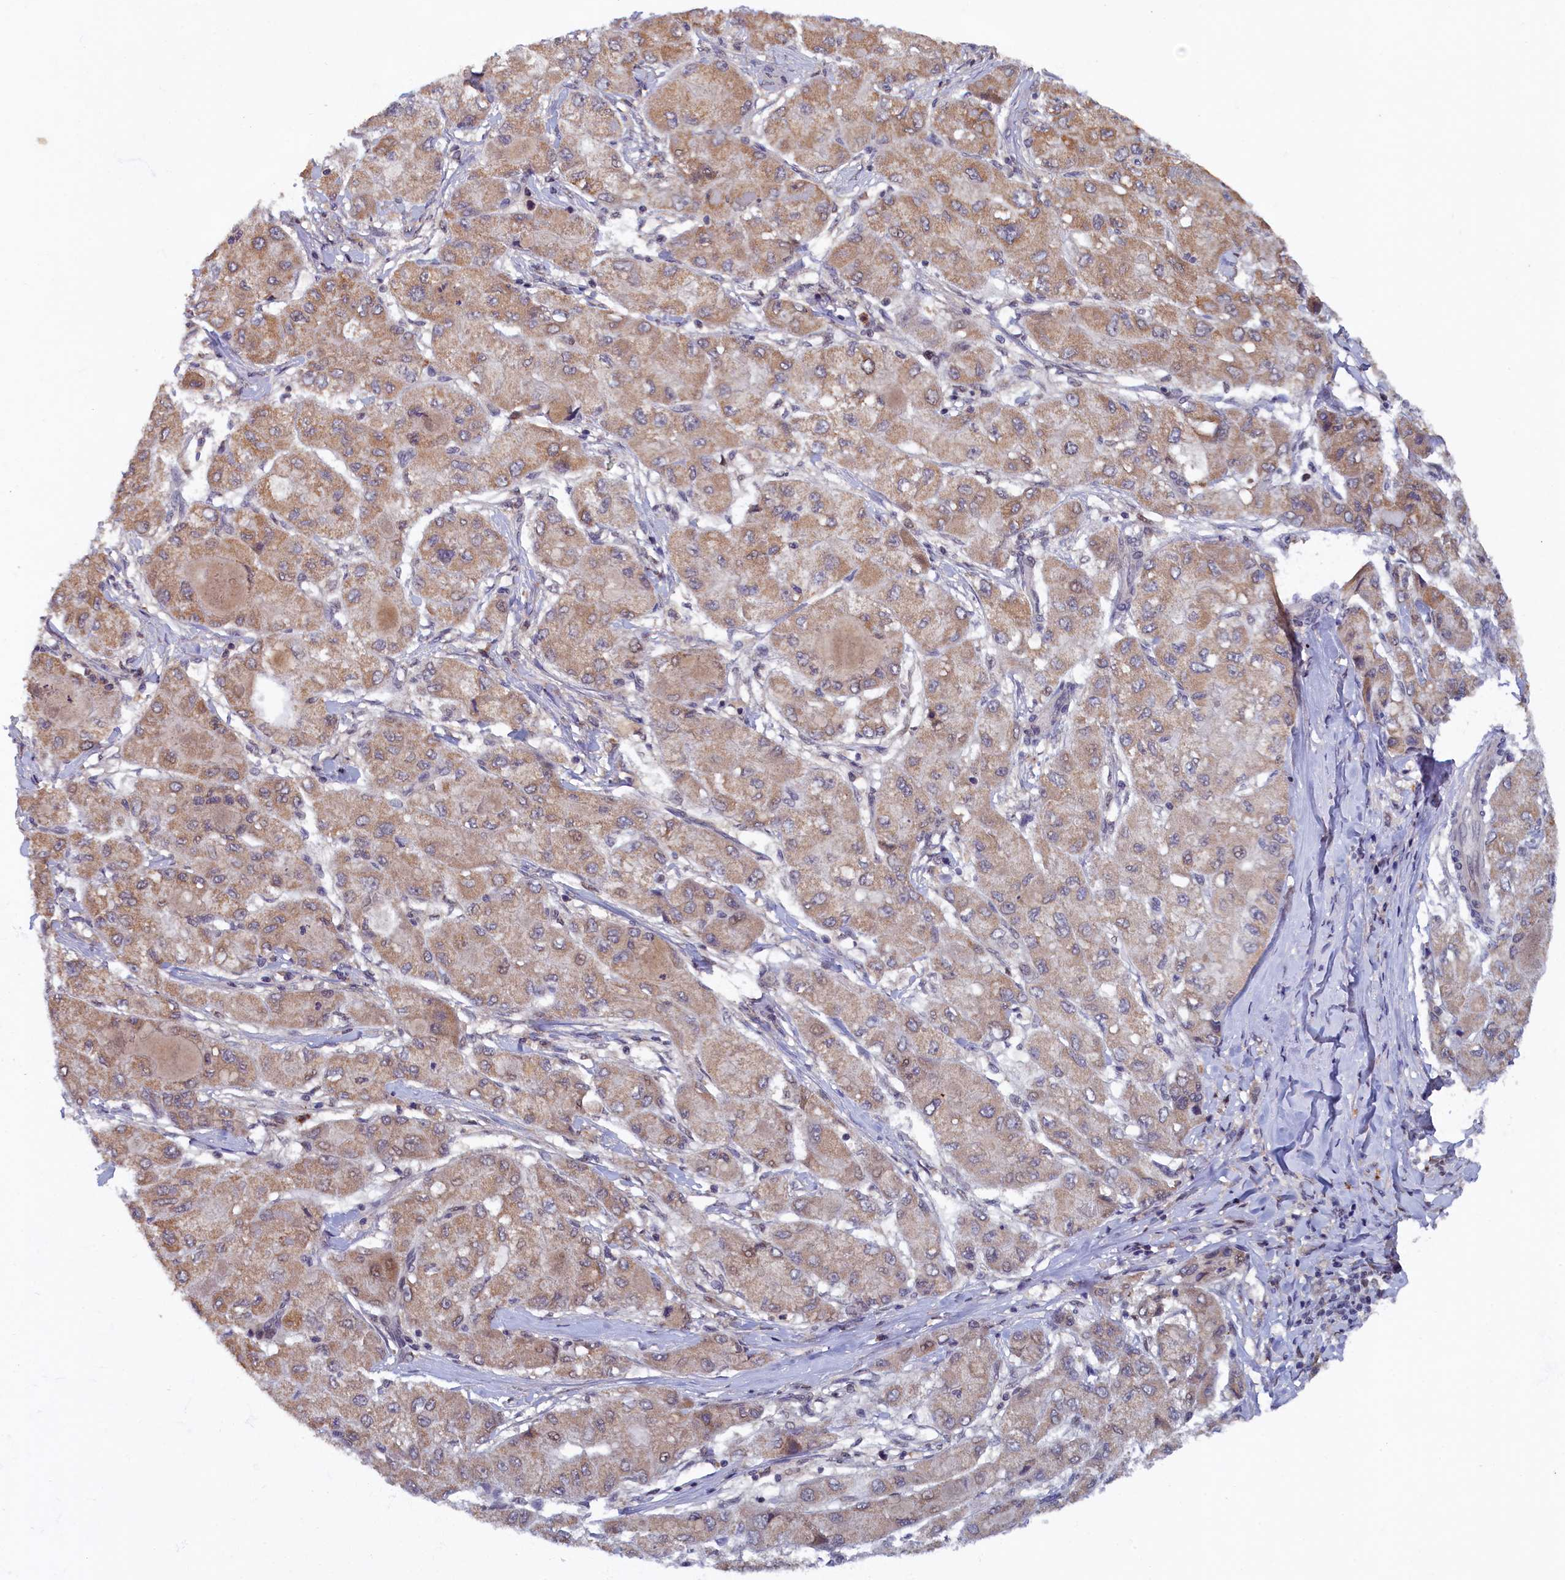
{"staining": {"intensity": "moderate", "quantity": ">75%", "location": "cytoplasmic/membranous"}, "tissue": "liver cancer", "cell_type": "Tumor cells", "image_type": "cancer", "snomed": [{"axis": "morphology", "description": "Carcinoma, Hepatocellular, NOS"}, {"axis": "topography", "description": "Liver"}], "caption": "IHC photomicrograph of liver cancer (hepatocellular carcinoma) stained for a protein (brown), which shows medium levels of moderate cytoplasmic/membranous expression in approximately >75% of tumor cells.", "gene": "BRCA1", "patient": {"sex": "male", "age": 80}}